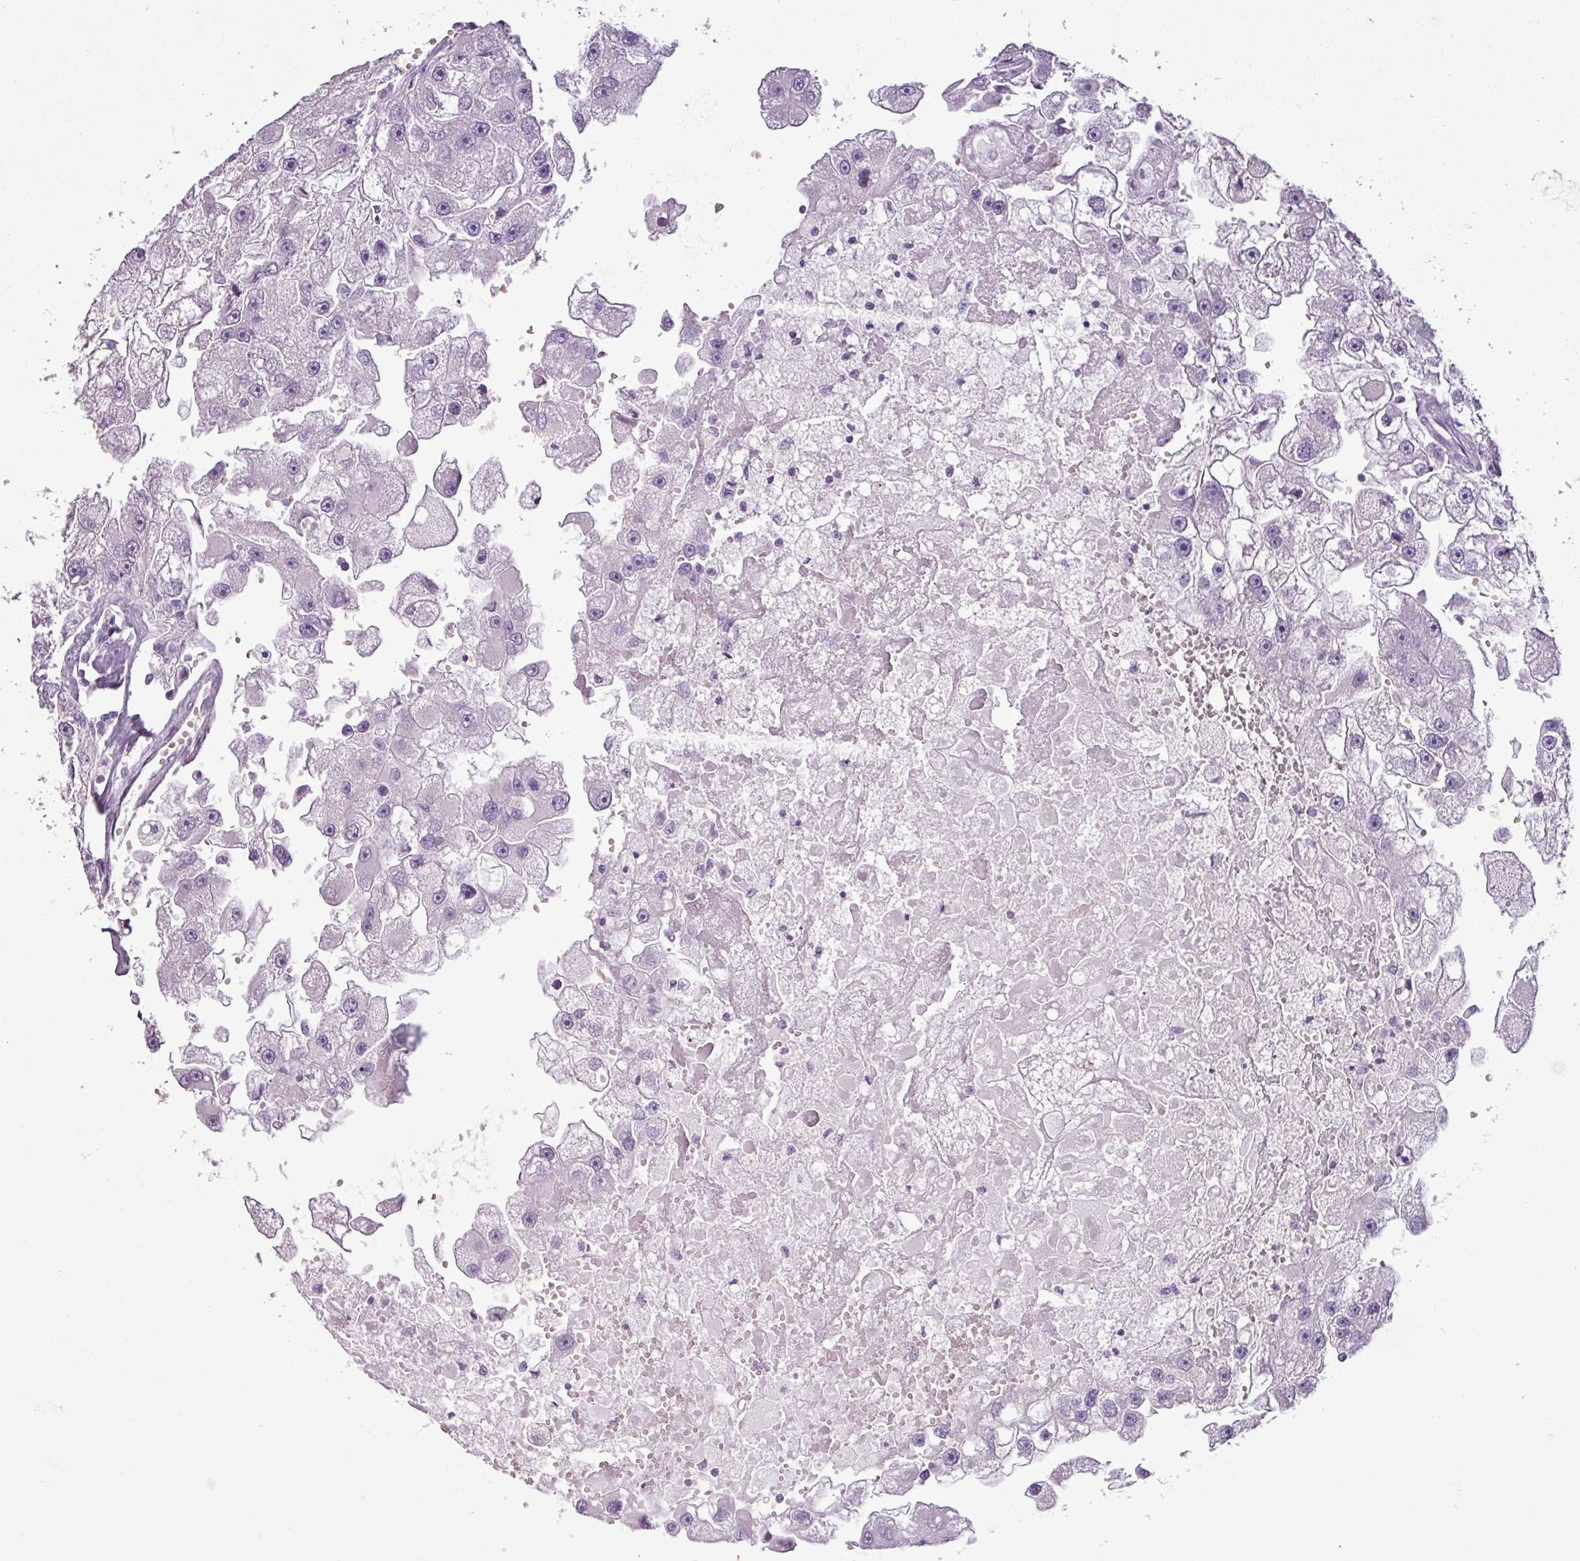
{"staining": {"intensity": "negative", "quantity": "none", "location": "none"}, "tissue": "renal cancer", "cell_type": "Tumor cells", "image_type": "cancer", "snomed": [{"axis": "morphology", "description": "Adenocarcinoma, NOS"}, {"axis": "topography", "description": "Kidney"}], "caption": "High magnification brightfield microscopy of adenocarcinoma (renal) stained with DAB (3,3'-diaminobenzidine) (brown) and counterstained with hematoxylin (blue): tumor cells show no significant positivity.", "gene": "C9orf24", "patient": {"sex": "male", "age": 63}}